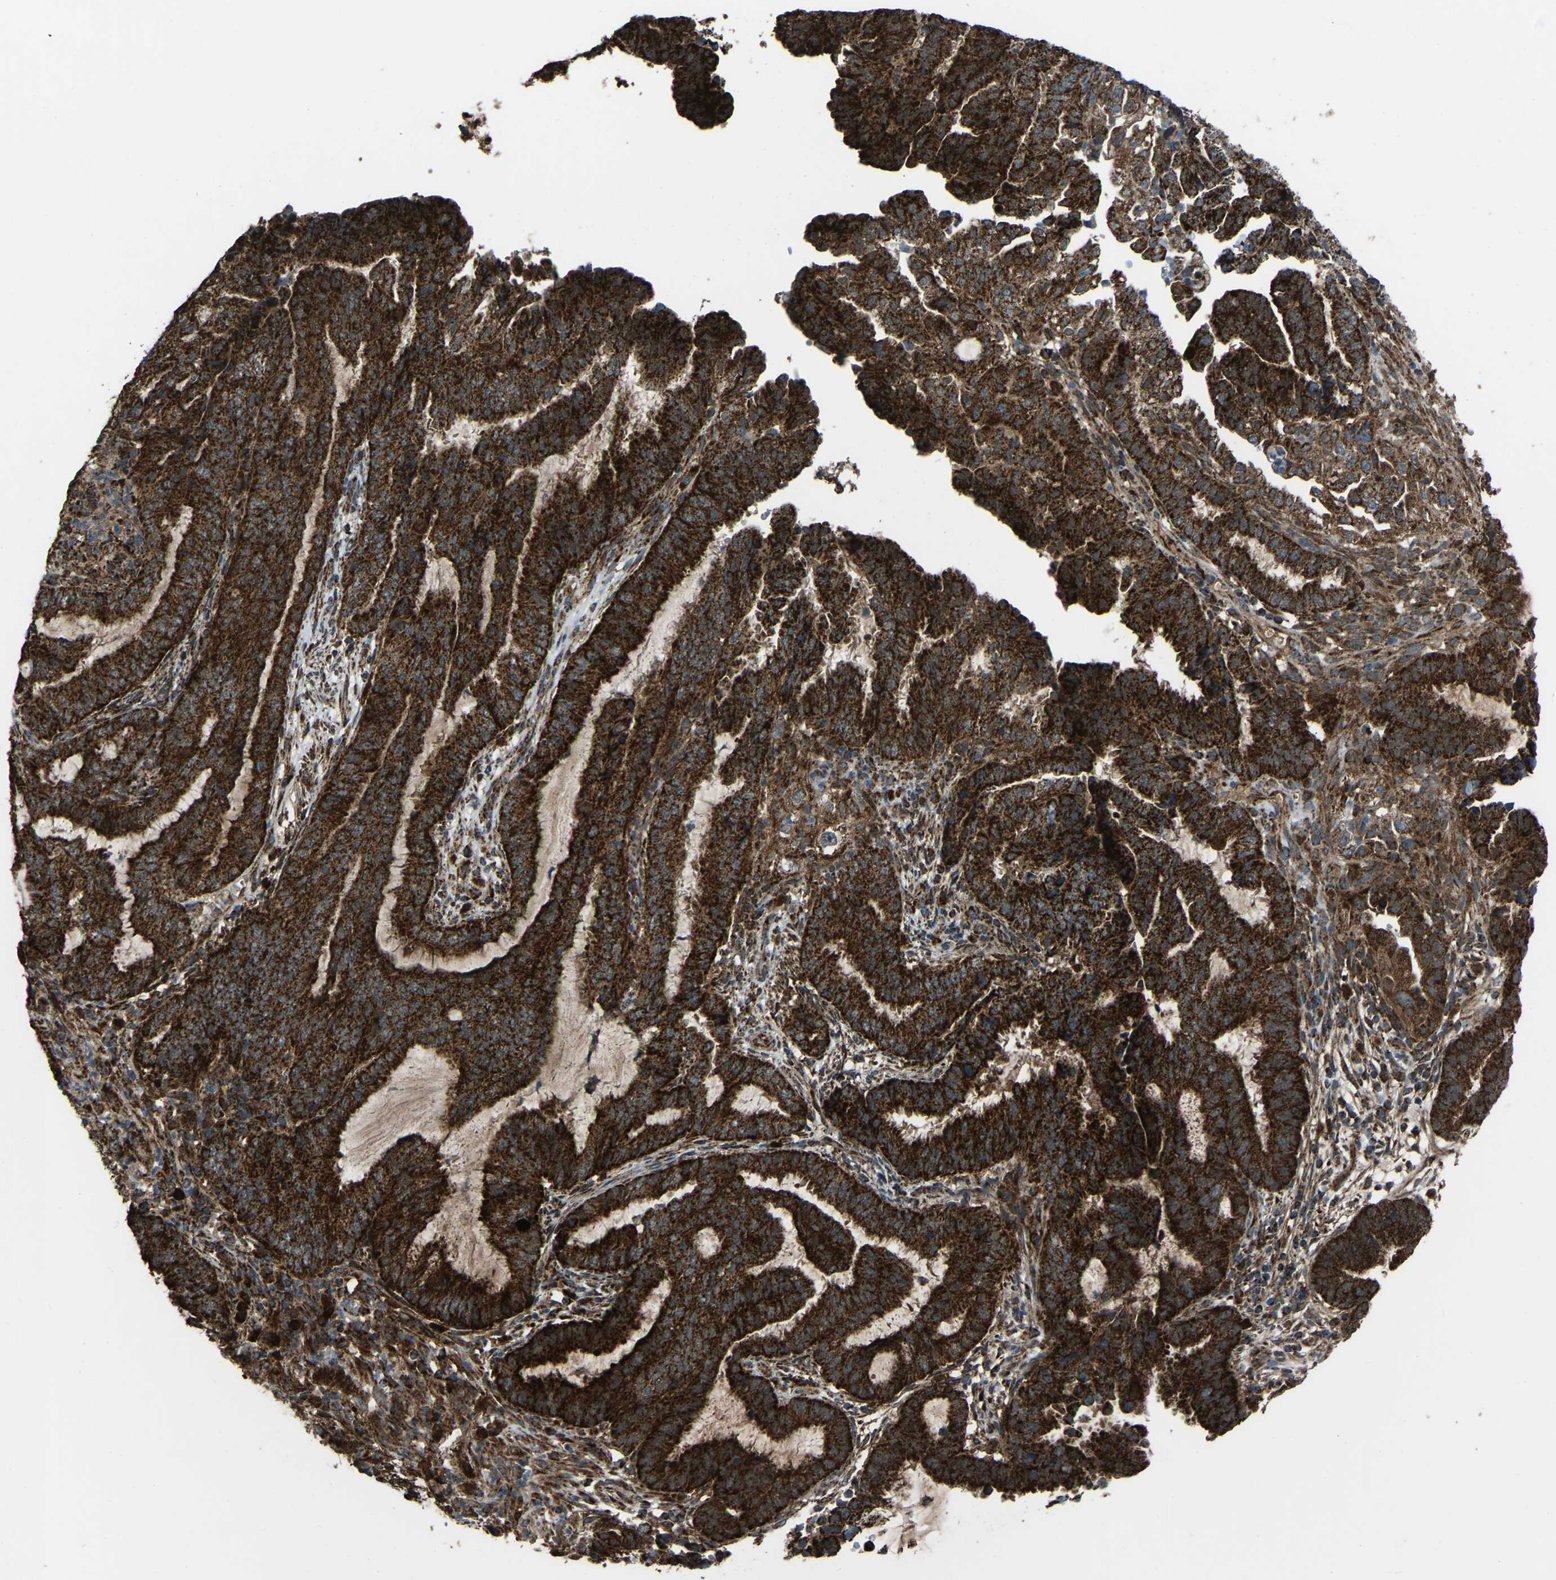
{"staining": {"intensity": "strong", "quantity": ">75%", "location": "cytoplasmic/membranous"}, "tissue": "endometrial cancer", "cell_type": "Tumor cells", "image_type": "cancer", "snomed": [{"axis": "morphology", "description": "Adenocarcinoma, NOS"}, {"axis": "topography", "description": "Endometrium"}], "caption": "Immunohistochemical staining of human endometrial cancer exhibits high levels of strong cytoplasmic/membranous expression in about >75% of tumor cells. (DAB (3,3'-diaminobenzidine) IHC, brown staining for protein, blue staining for nuclei).", "gene": "AKR1A1", "patient": {"sex": "female", "age": 51}}